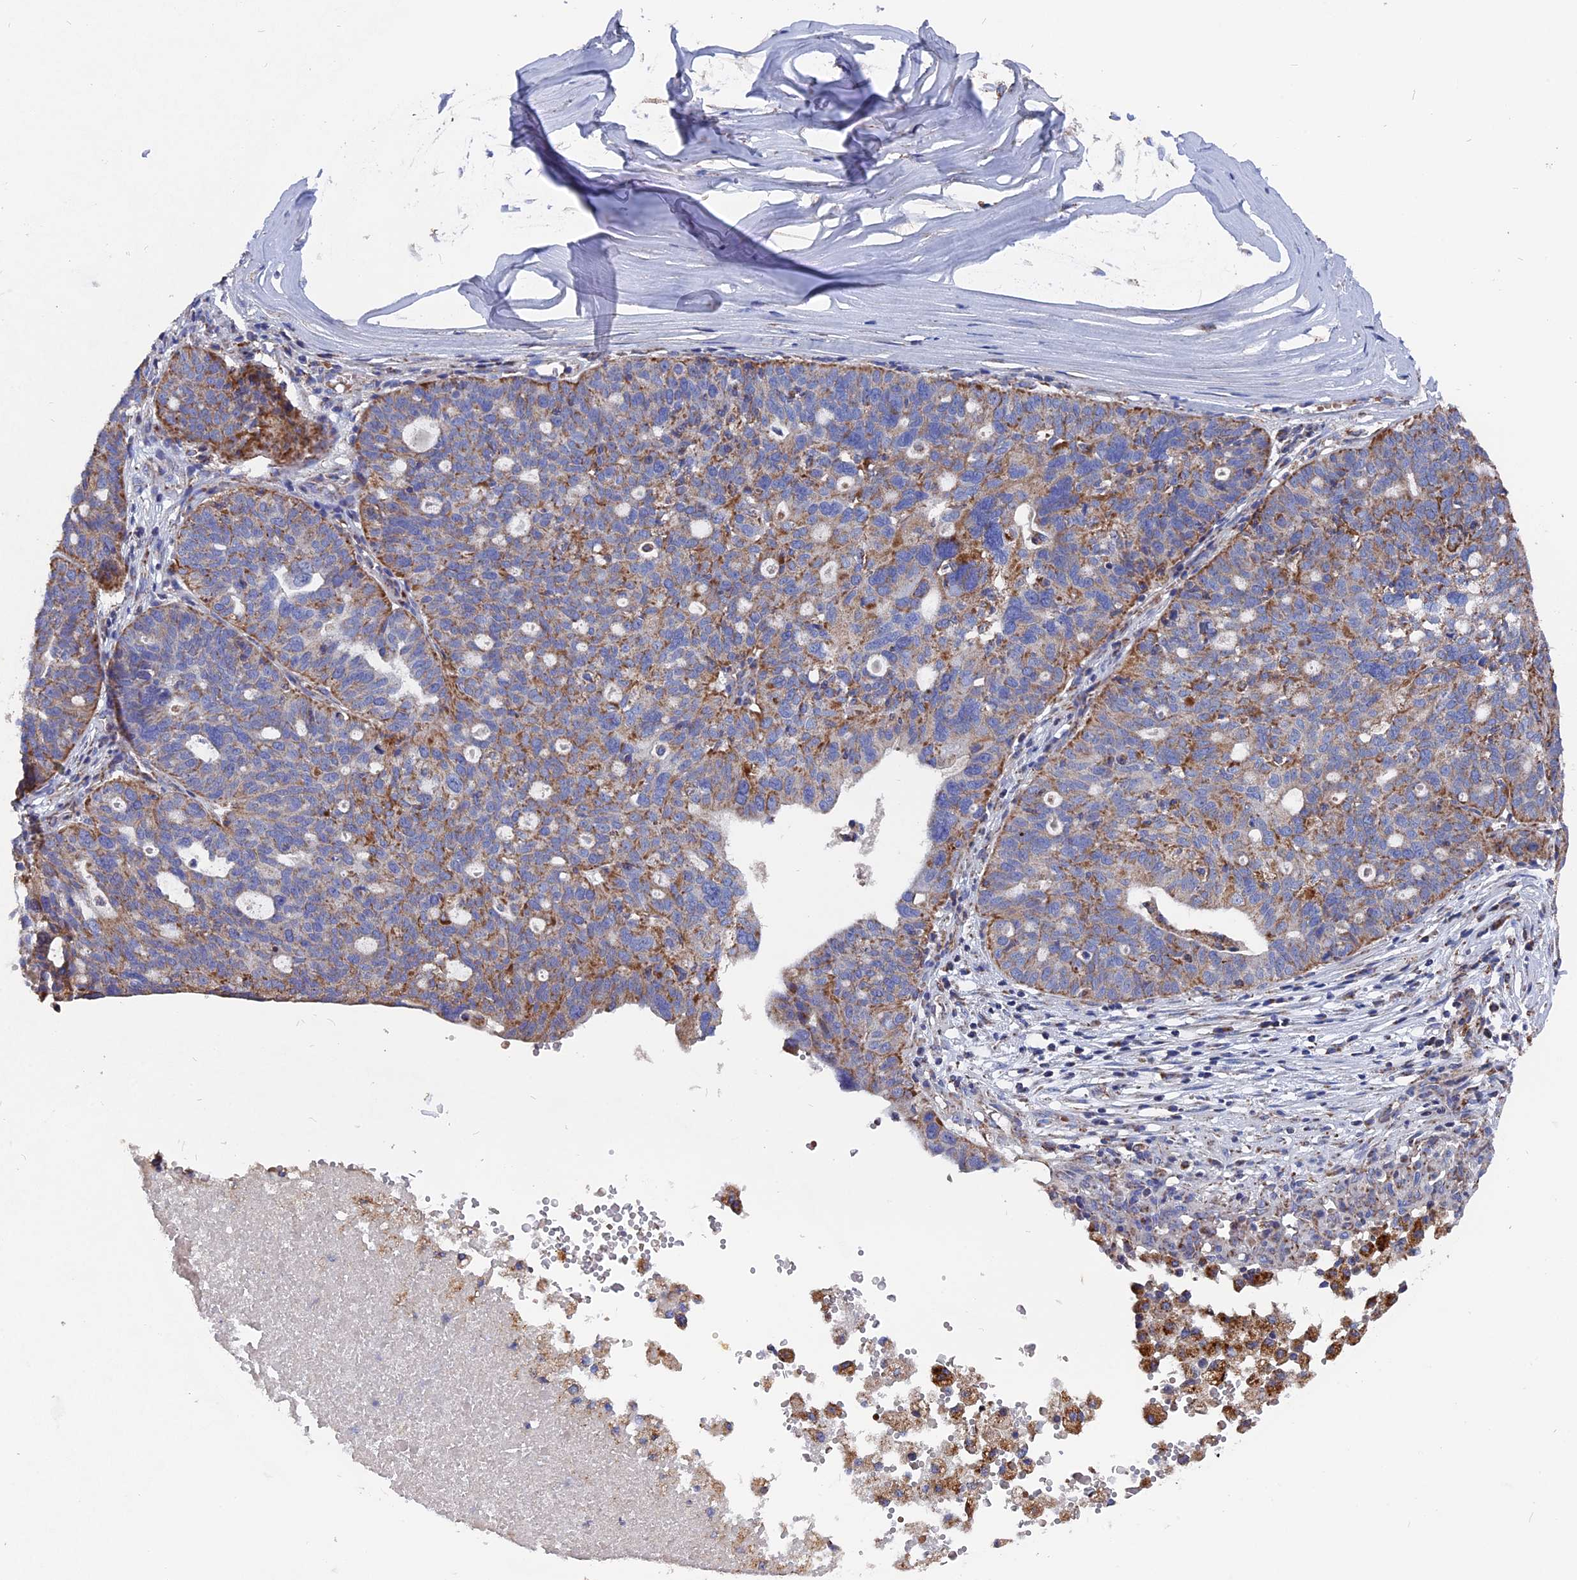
{"staining": {"intensity": "moderate", "quantity": "25%-75%", "location": "cytoplasmic/membranous"}, "tissue": "ovarian cancer", "cell_type": "Tumor cells", "image_type": "cancer", "snomed": [{"axis": "morphology", "description": "Cystadenocarcinoma, serous, NOS"}, {"axis": "topography", "description": "Ovary"}], "caption": "Immunohistochemistry (IHC) photomicrograph of neoplastic tissue: human serous cystadenocarcinoma (ovarian) stained using immunohistochemistry (IHC) shows medium levels of moderate protein expression localized specifically in the cytoplasmic/membranous of tumor cells, appearing as a cytoplasmic/membranous brown color.", "gene": "TGFA", "patient": {"sex": "female", "age": 59}}